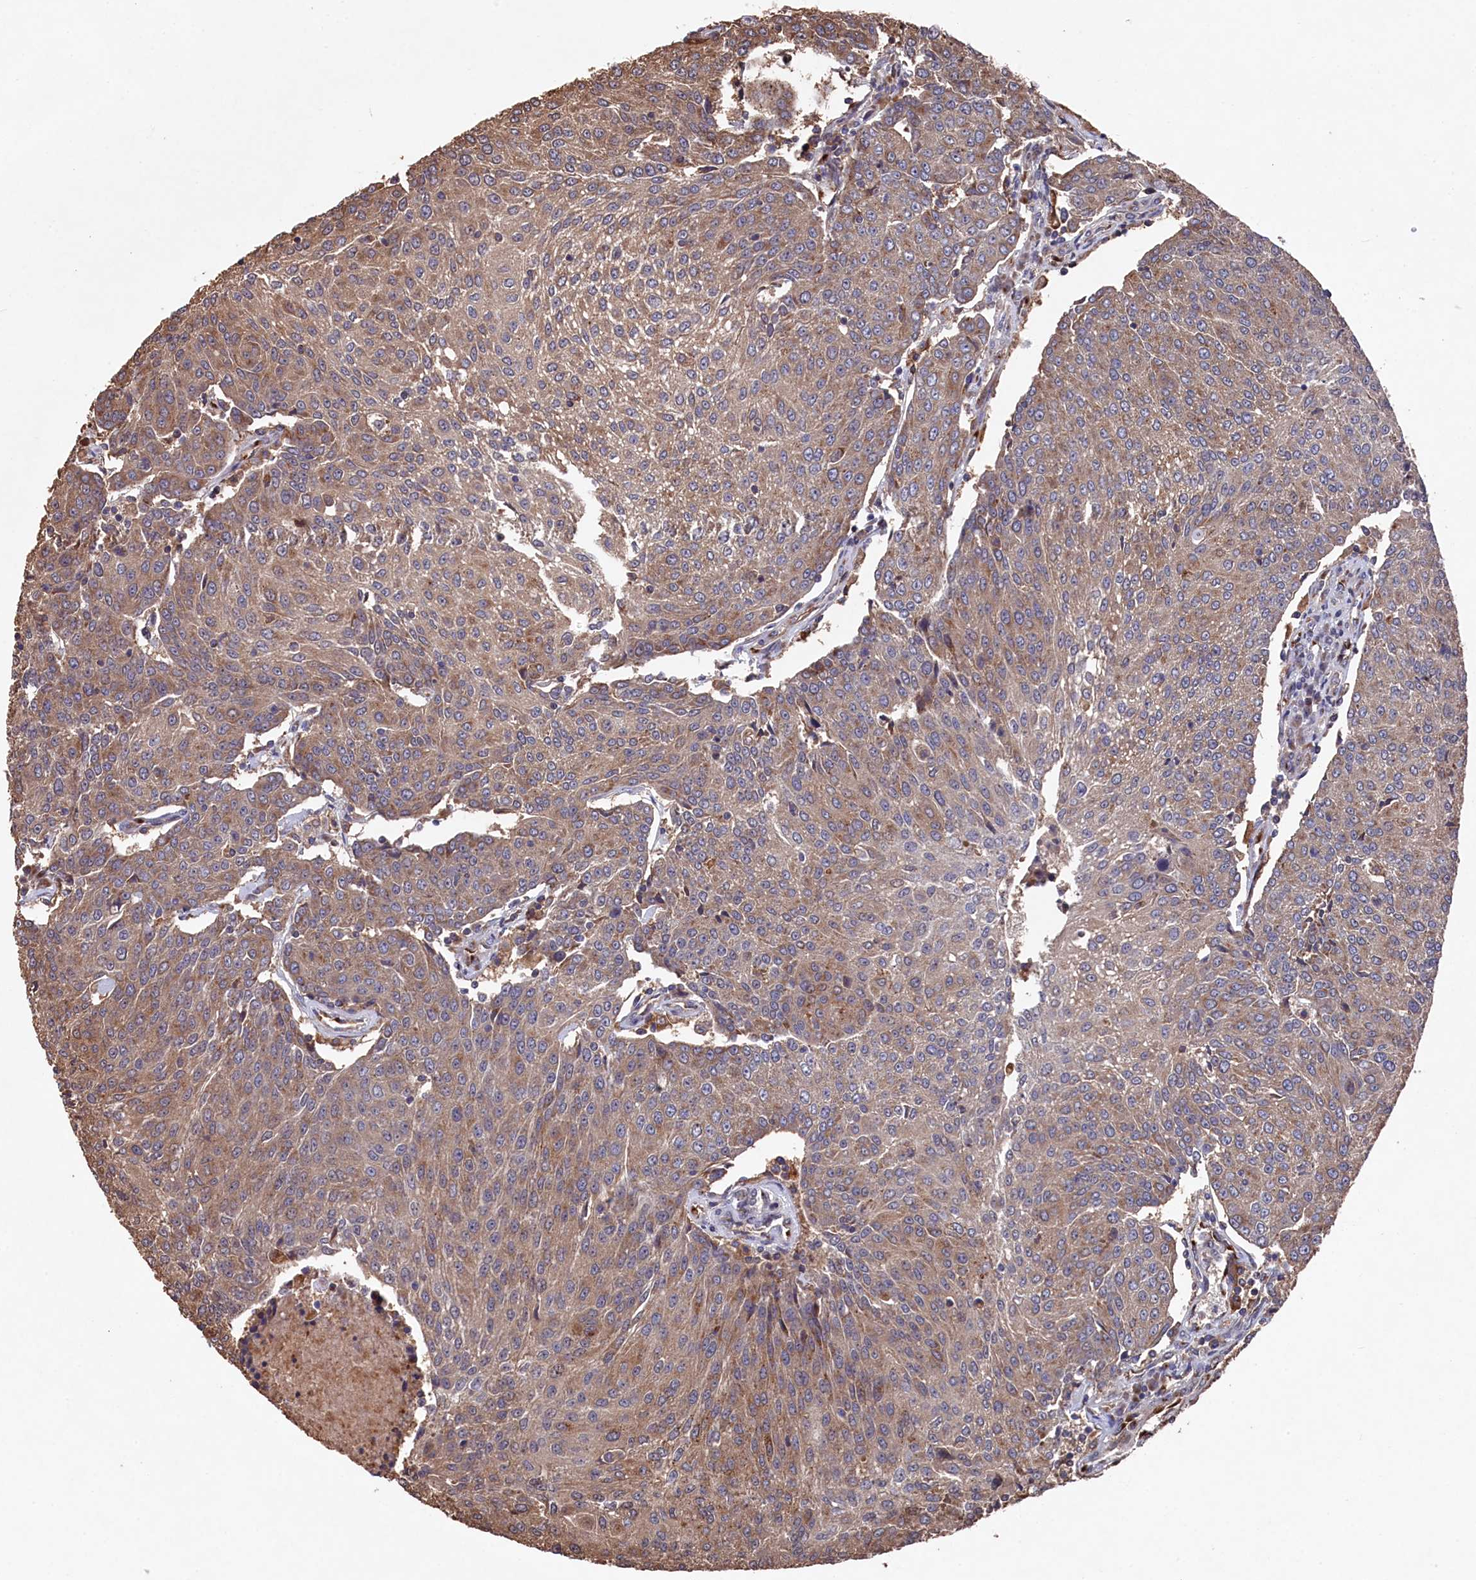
{"staining": {"intensity": "moderate", "quantity": ">75%", "location": "cytoplasmic/membranous"}, "tissue": "urothelial cancer", "cell_type": "Tumor cells", "image_type": "cancer", "snomed": [{"axis": "morphology", "description": "Urothelial carcinoma, High grade"}, {"axis": "topography", "description": "Urinary bladder"}], "caption": "Protein staining exhibits moderate cytoplasmic/membranous expression in about >75% of tumor cells in high-grade urothelial carcinoma.", "gene": "NAA60", "patient": {"sex": "female", "age": 85}}